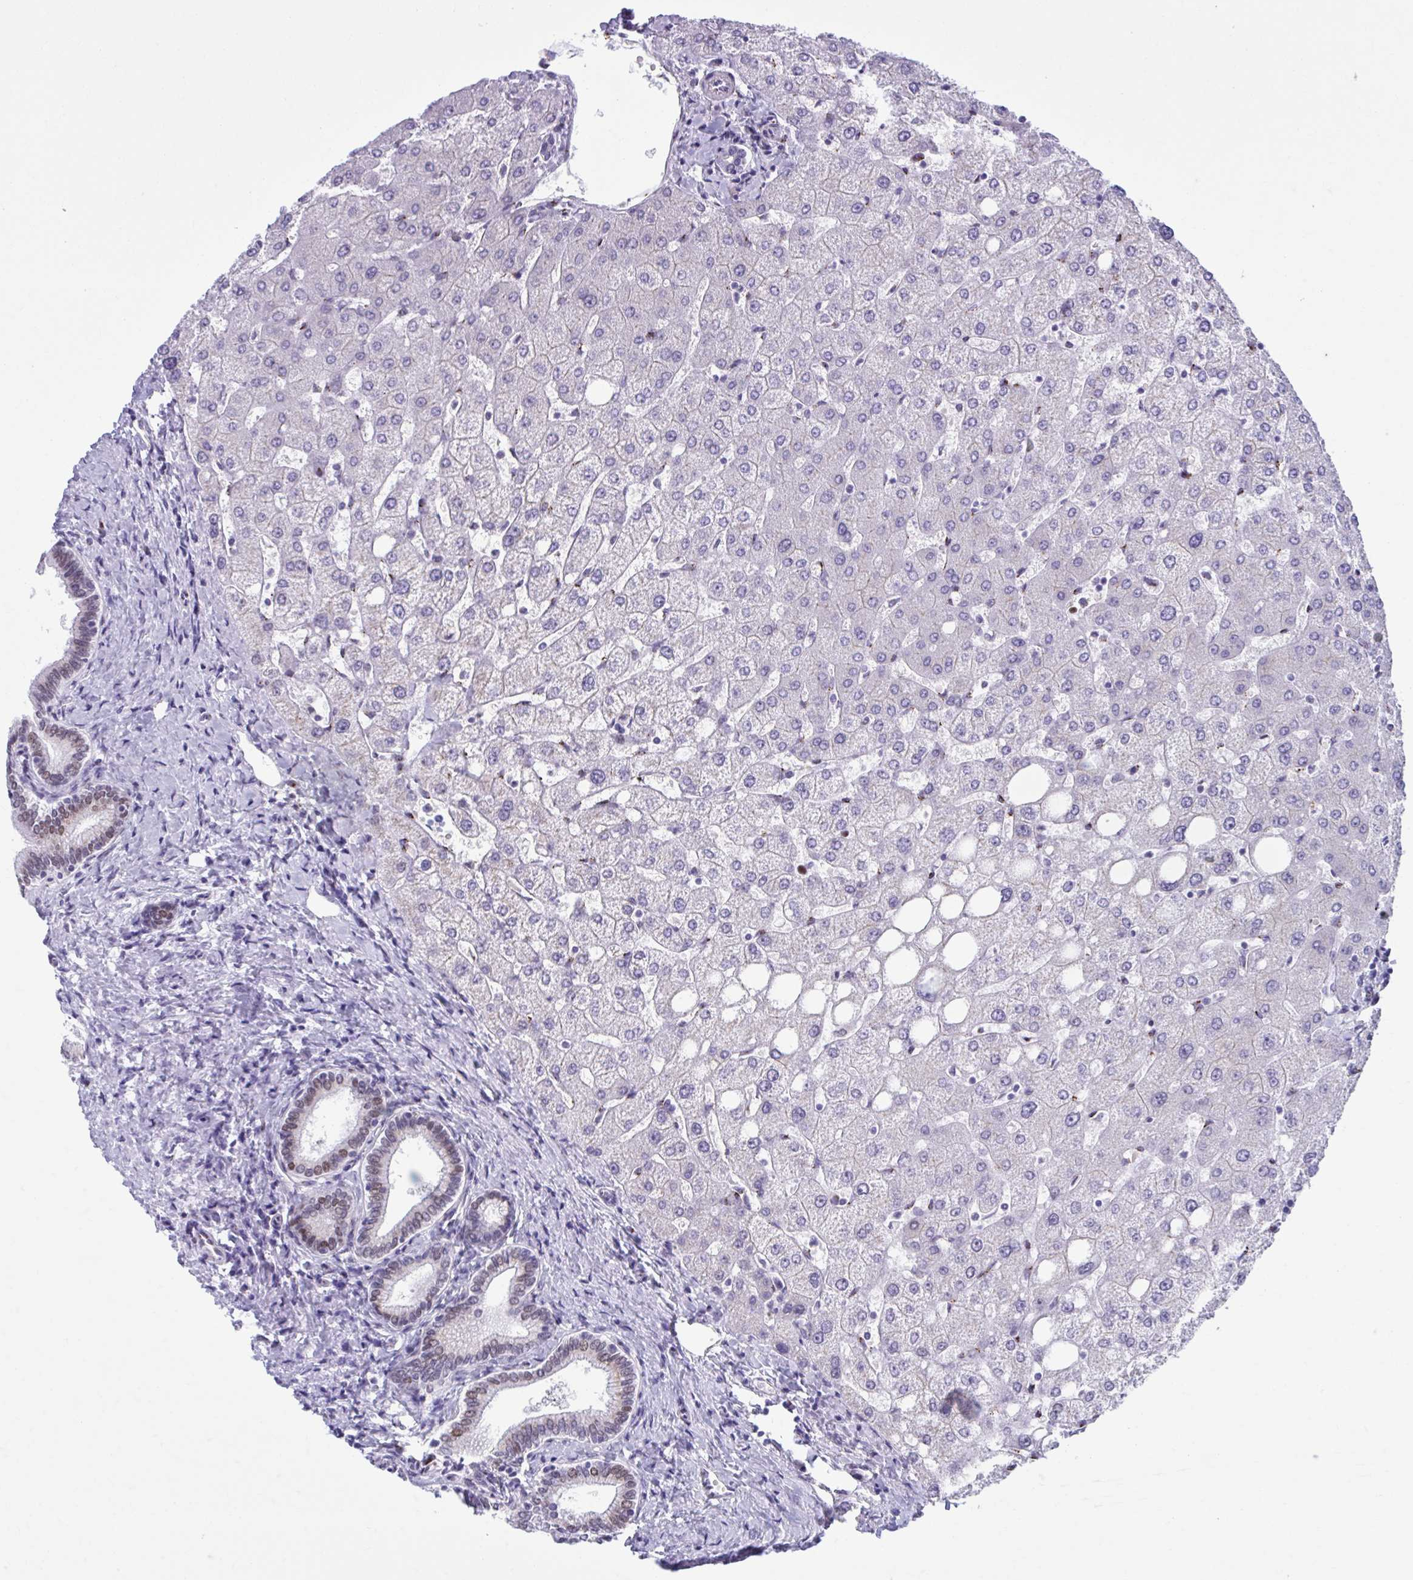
{"staining": {"intensity": "weak", "quantity": "25%-75%", "location": "nuclear"}, "tissue": "liver", "cell_type": "Cholangiocytes", "image_type": "normal", "snomed": [{"axis": "morphology", "description": "Normal tissue, NOS"}, {"axis": "topography", "description": "Liver"}], "caption": "This image exhibits immunohistochemistry staining of normal human liver, with low weak nuclear expression in approximately 25%-75% of cholangiocytes.", "gene": "ZNF682", "patient": {"sex": "female", "age": 54}}